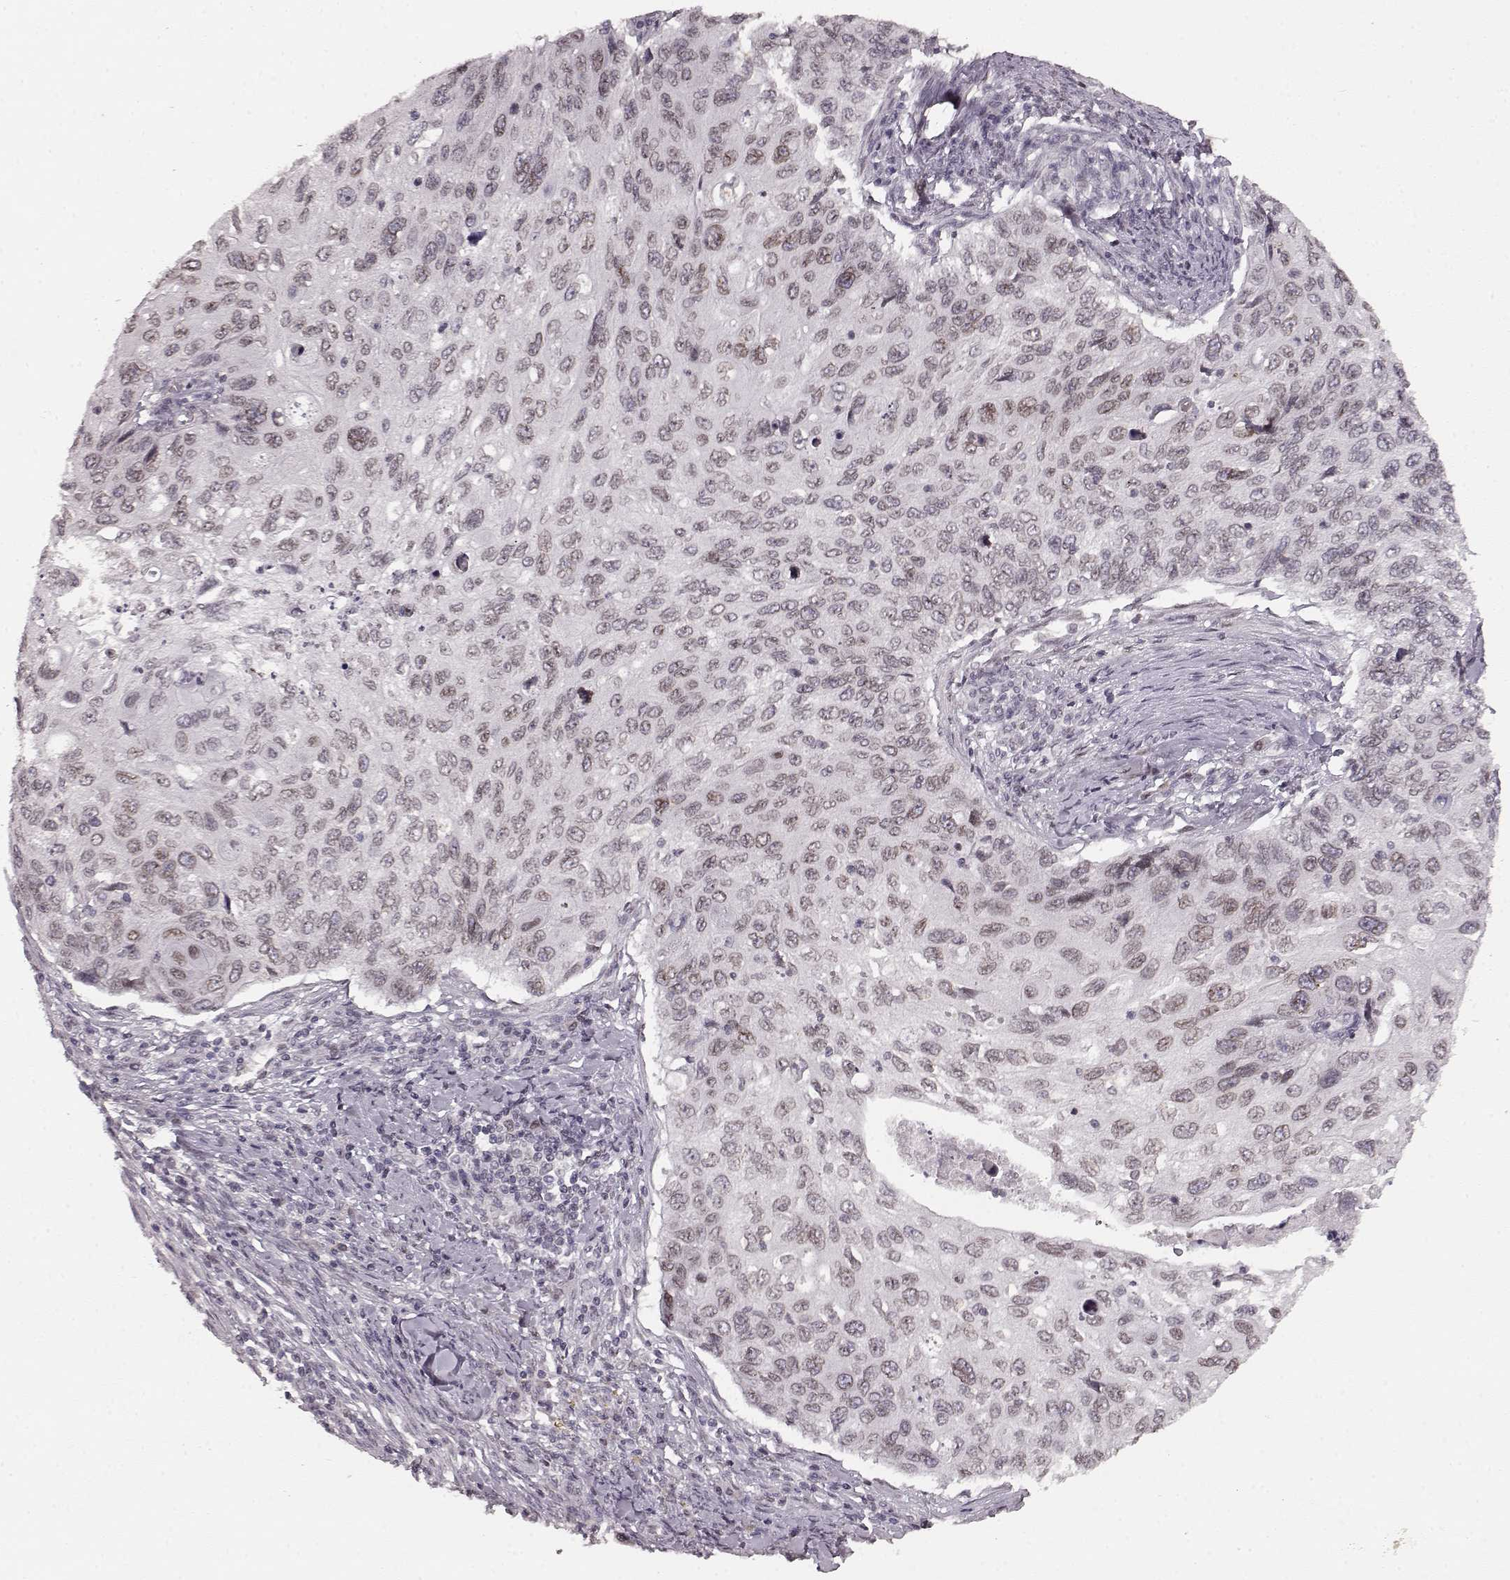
{"staining": {"intensity": "weak", "quantity": "25%-75%", "location": "cytoplasmic/membranous,nuclear"}, "tissue": "cervical cancer", "cell_type": "Tumor cells", "image_type": "cancer", "snomed": [{"axis": "morphology", "description": "Squamous cell carcinoma, NOS"}, {"axis": "topography", "description": "Cervix"}], "caption": "This micrograph demonstrates squamous cell carcinoma (cervical) stained with immunohistochemistry to label a protein in brown. The cytoplasmic/membranous and nuclear of tumor cells show weak positivity for the protein. Nuclei are counter-stained blue.", "gene": "DCAF12", "patient": {"sex": "female", "age": 70}}